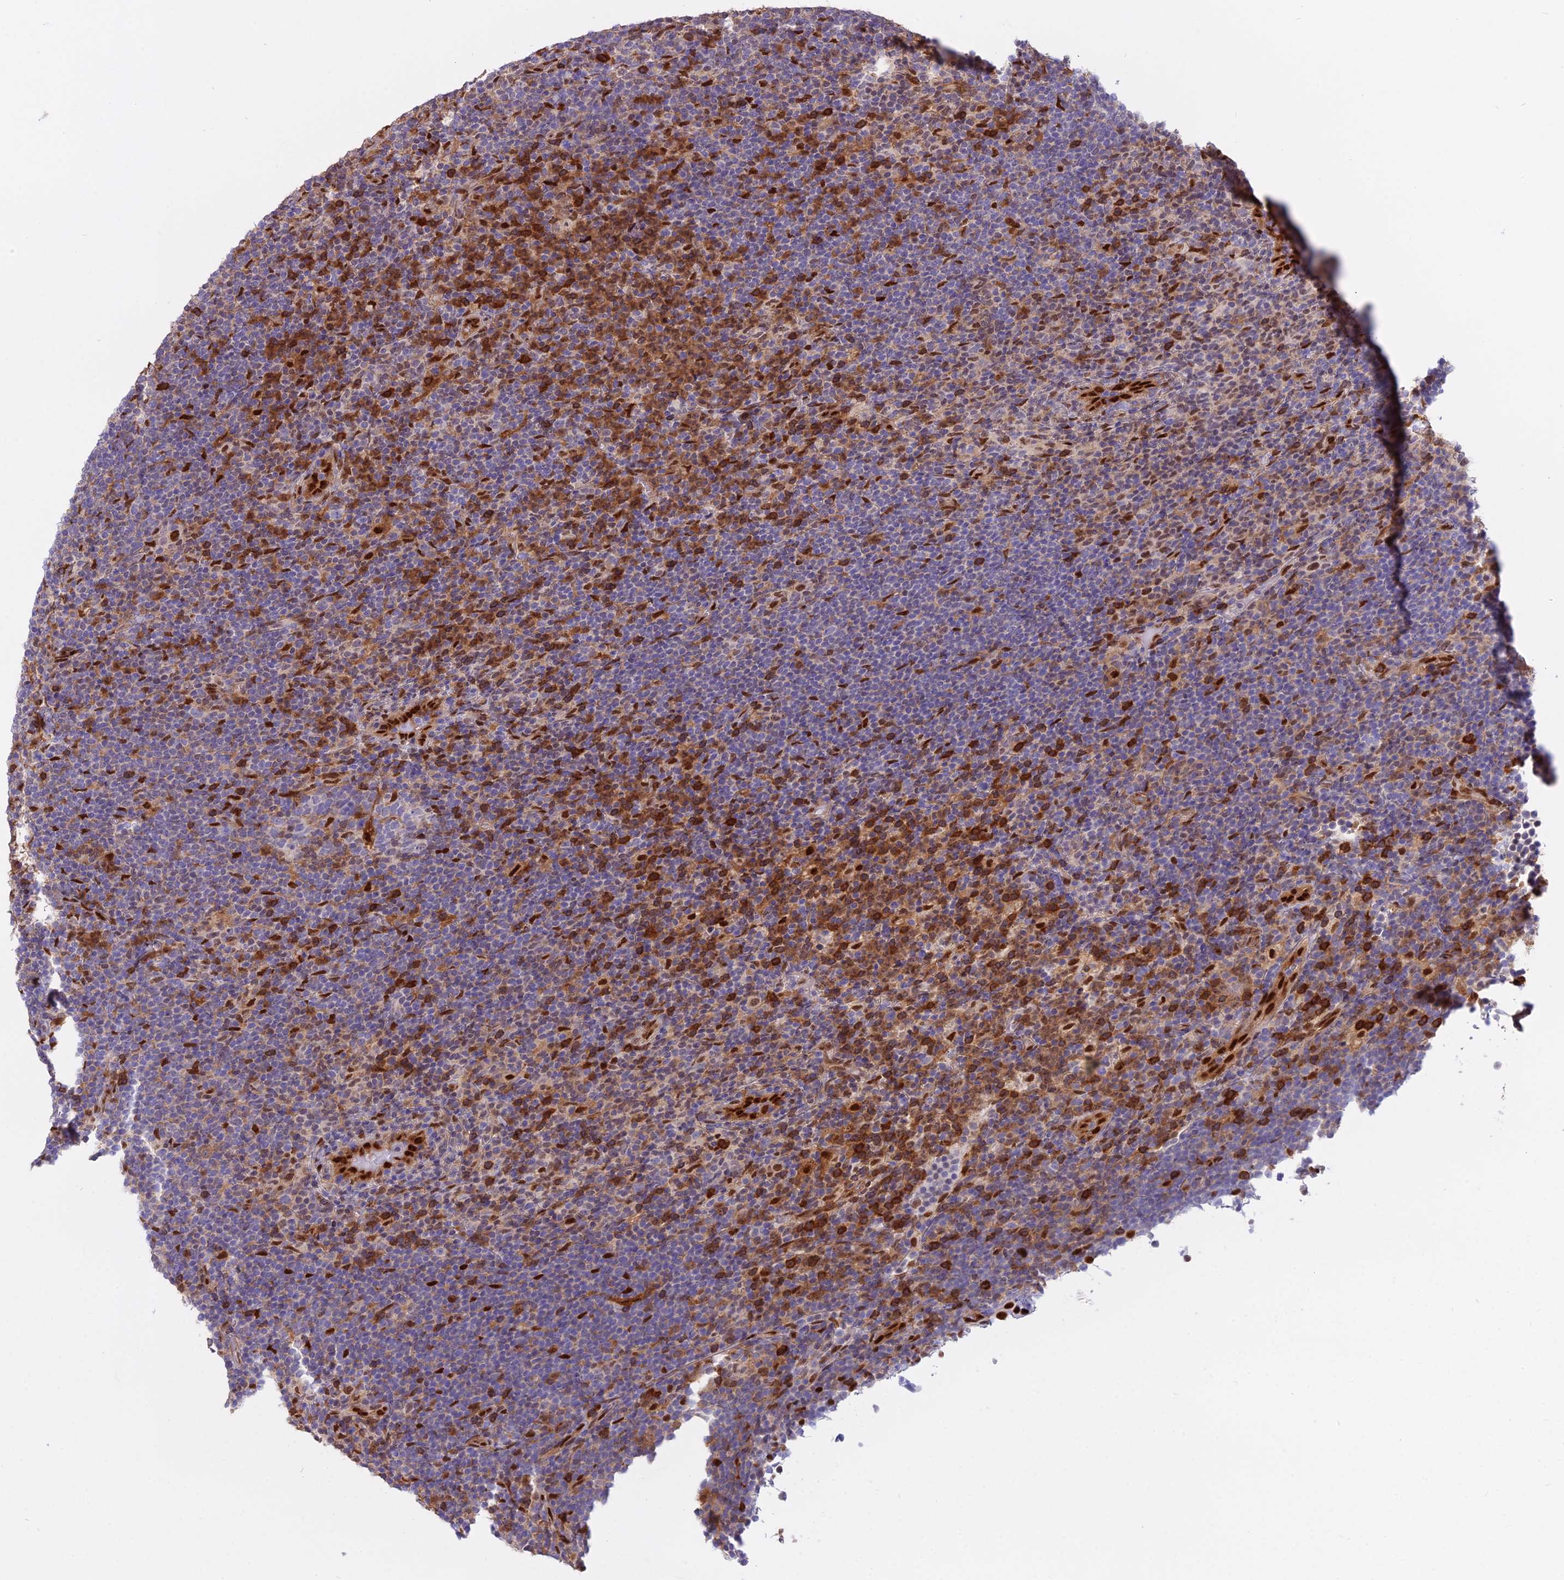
{"staining": {"intensity": "negative", "quantity": "none", "location": "none"}, "tissue": "lymphoma", "cell_type": "Tumor cells", "image_type": "cancer", "snomed": [{"axis": "morphology", "description": "Hodgkin's disease, NOS"}, {"axis": "topography", "description": "Lymph node"}], "caption": "High magnification brightfield microscopy of lymphoma stained with DAB (brown) and counterstained with hematoxylin (blue): tumor cells show no significant expression.", "gene": "NPEPL1", "patient": {"sex": "female", "age": 57}}